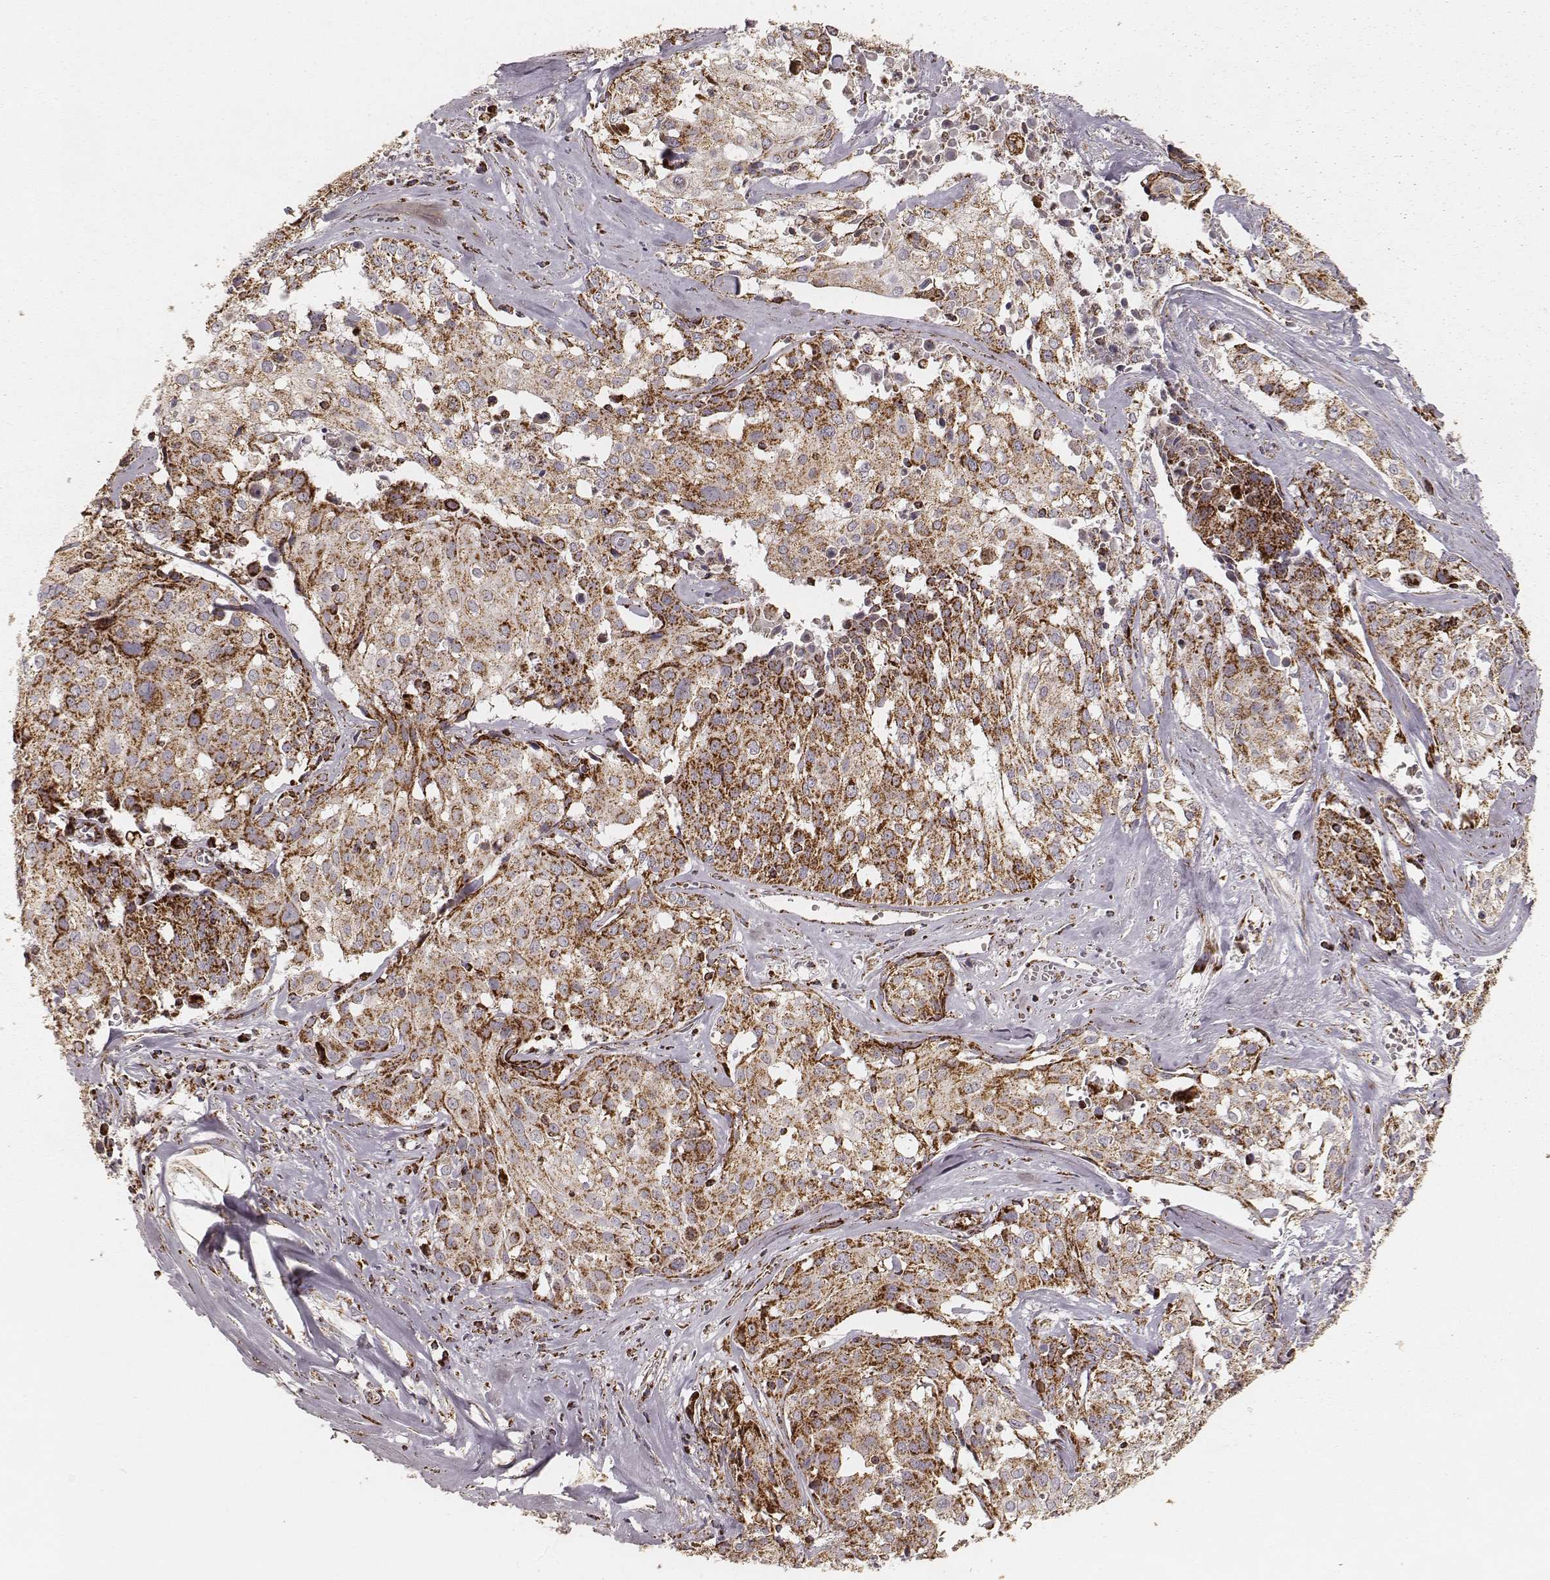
{"staining": {"intensity": "strong", "quantity": ">75%", "location": "cytoplasmic/membranous"}, "tissue": "cervical cancer", "cell_type": "Tumor cells", "image_type": "cancer", "snomed": [{"axis": "morphology", "description": "Squamous cell carcinoma, NOS"}, {"axis": "topography", "description": "Cervix"}], "caption": "IHC micrograph of human squamous cell carcinoma (cervical) stained for a protein (brown), which demonstrates high levels of strong cytoplasmic/membranous expression in approximately >75% of tumor cells.", "gene": "CS", "patient": {"sex": "female", "age": 39}}